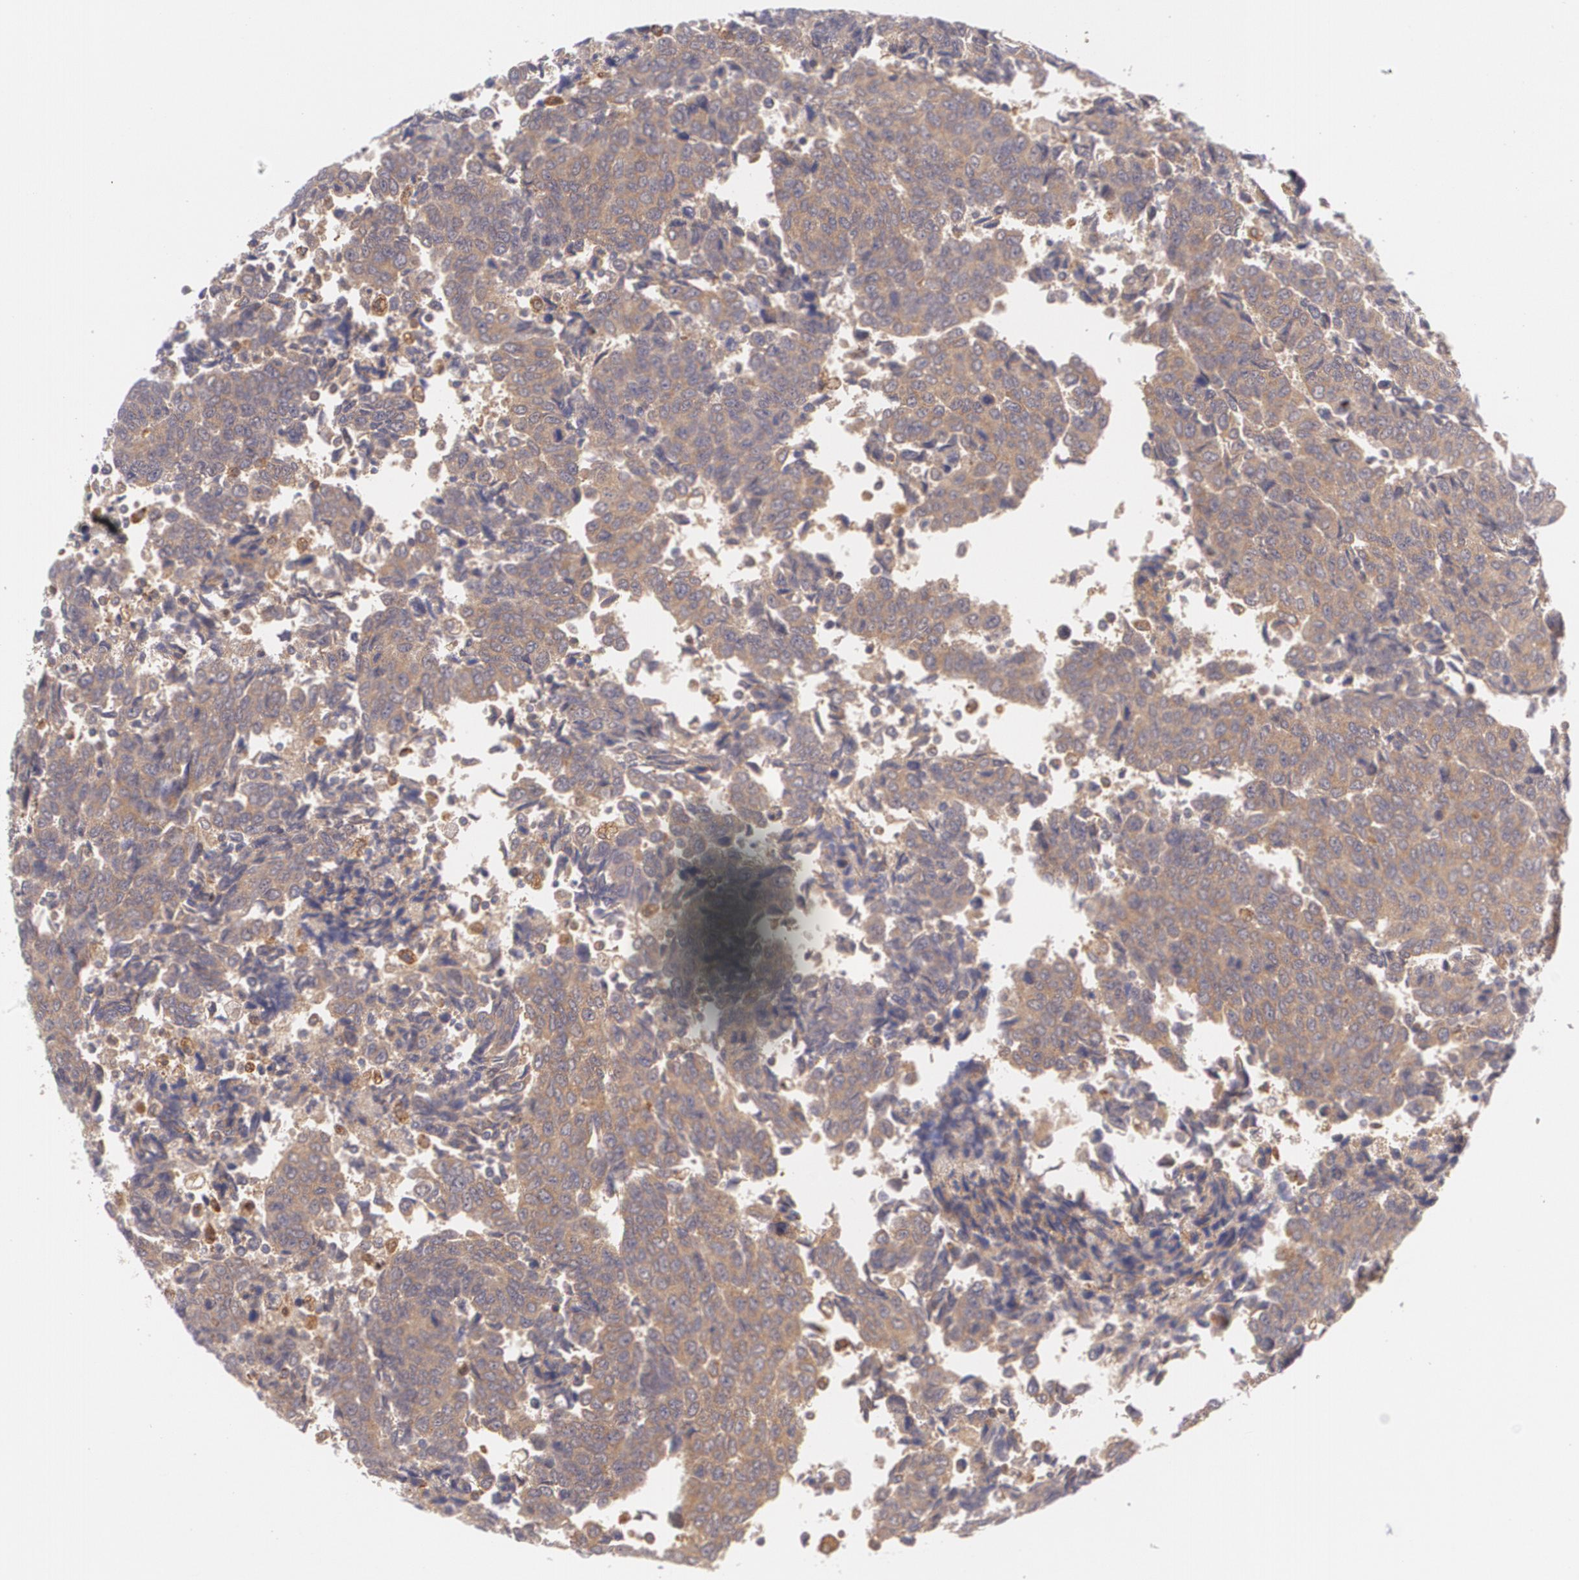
{"staining": {"intensity": "moderate", "quantity": ">75%", "location": "cytoplasmic/membranous"}, "tissue": "urothelial cancer", "cell_type": "Tumor cells", "image_type": "cancer", "snomed": [{"axis": "morphology", "description": "Urothelial carcinoma, High grade"}, {"axis": "topography", "description": "Urinary bladder"}], "caption": "Moderate cytoplasmic/membranous positivity for a protein is present in about >75% of tumor cells of urothelial carcinoma (high-grade) using IHC.", "gene": "CCL17", "patient": {"sex": "male", "age": 86}}